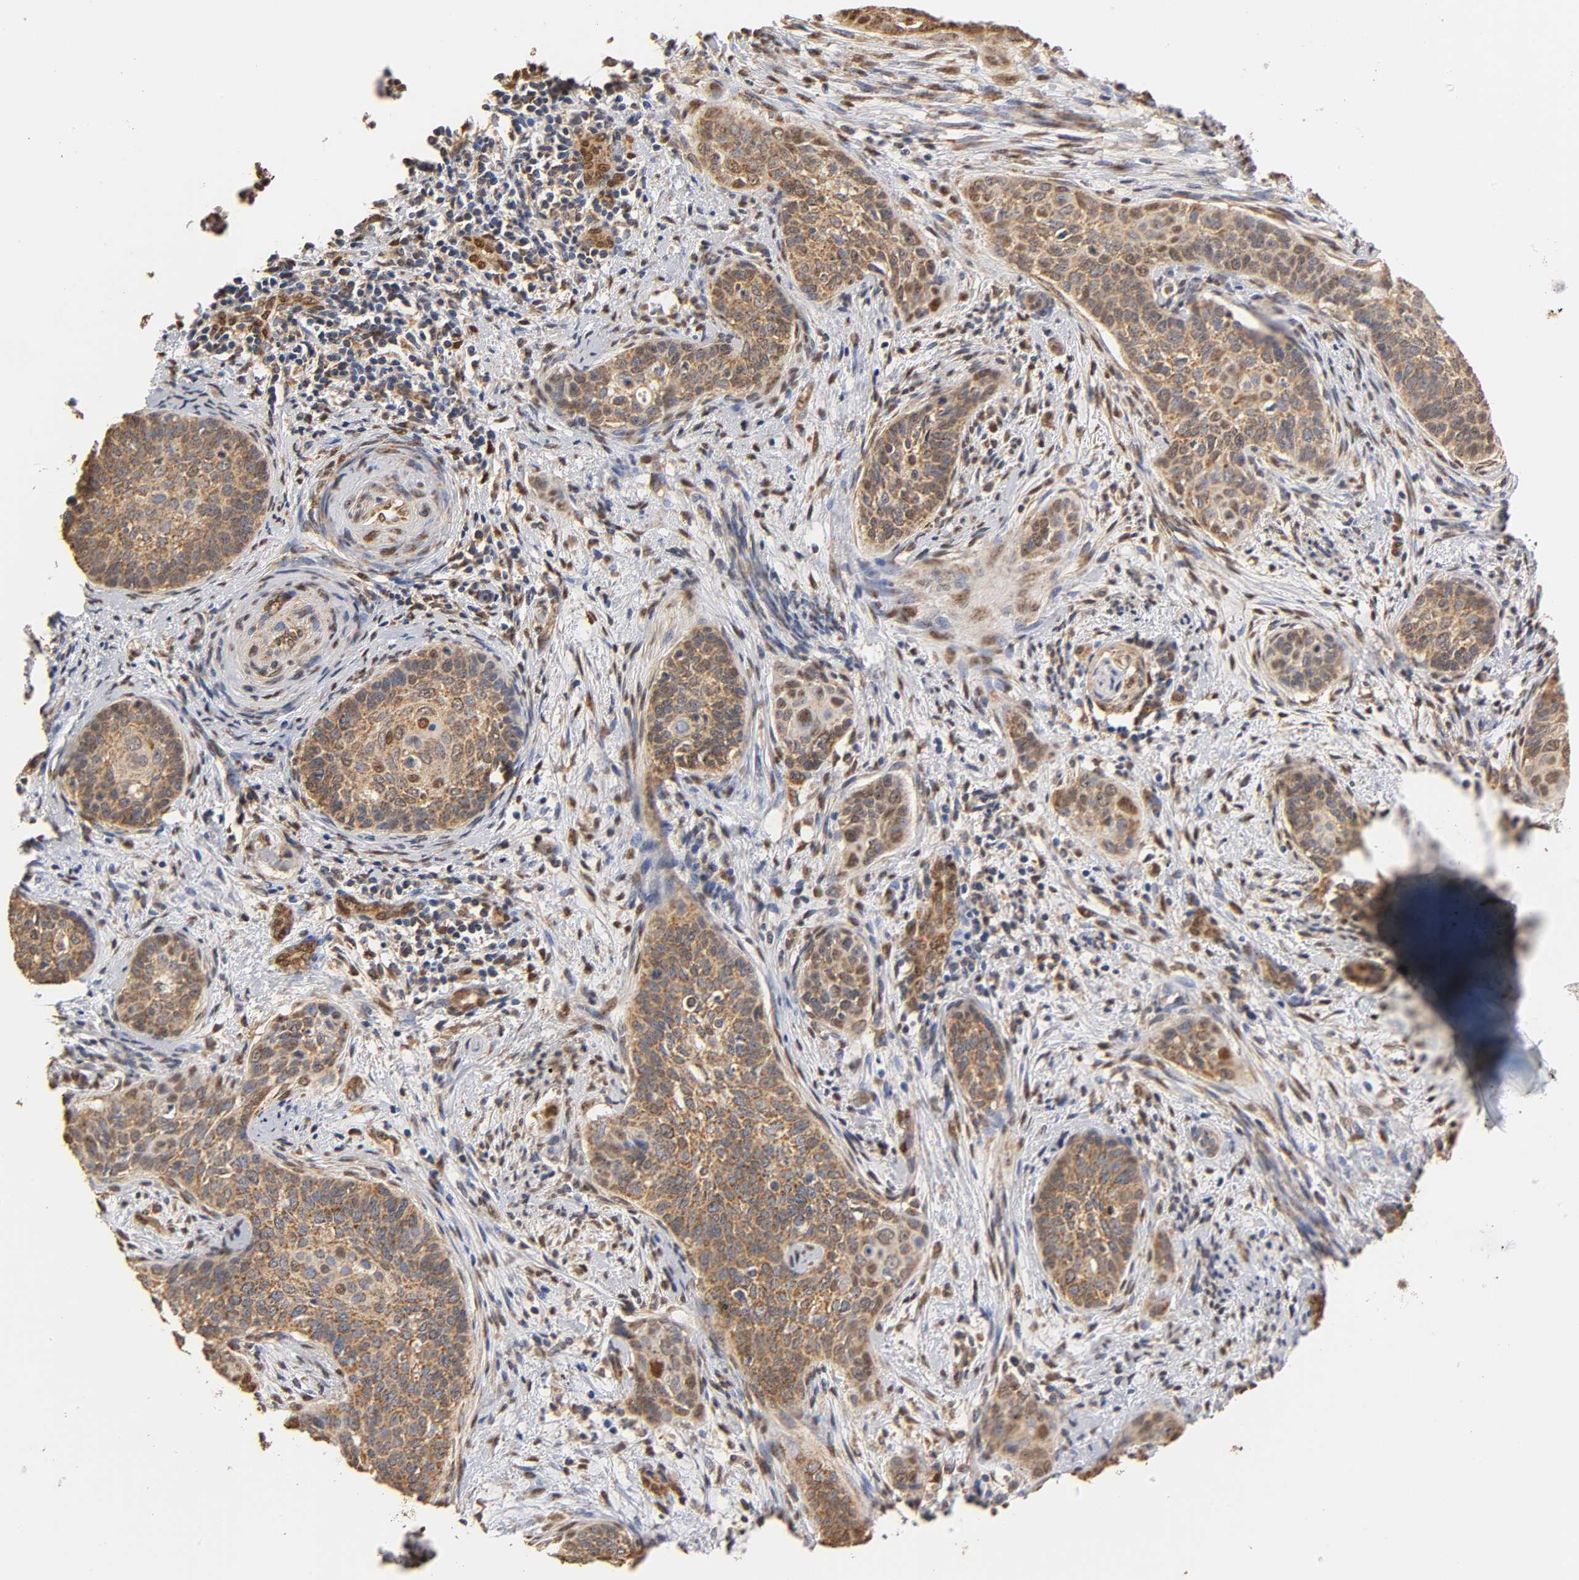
{"staining": {"intensity": "moderate", "quantity": ">75%", "location": "cytoplasmic/membranous"}, "tissue": "cervical cancer", "cell_type": "Tumor cells", "image_type": "cancer", "snomed": [{"axis": "morphology", "description": "Squamous cell carcinoma, NOS"}, {"axis": "topography", "description": "Cervix"}], "caption": "Protein expression analysis of cervical cancer reveals moderate cytoplasmic/membranous staining in approximately >75% of tumor cells. The staining was performed using DAB, with brown indicating positive protein expression. Nuclei are stained blue with hematoxylin.", "gene": "PKN1", "patient": {"sex": "female", "age": 33}}